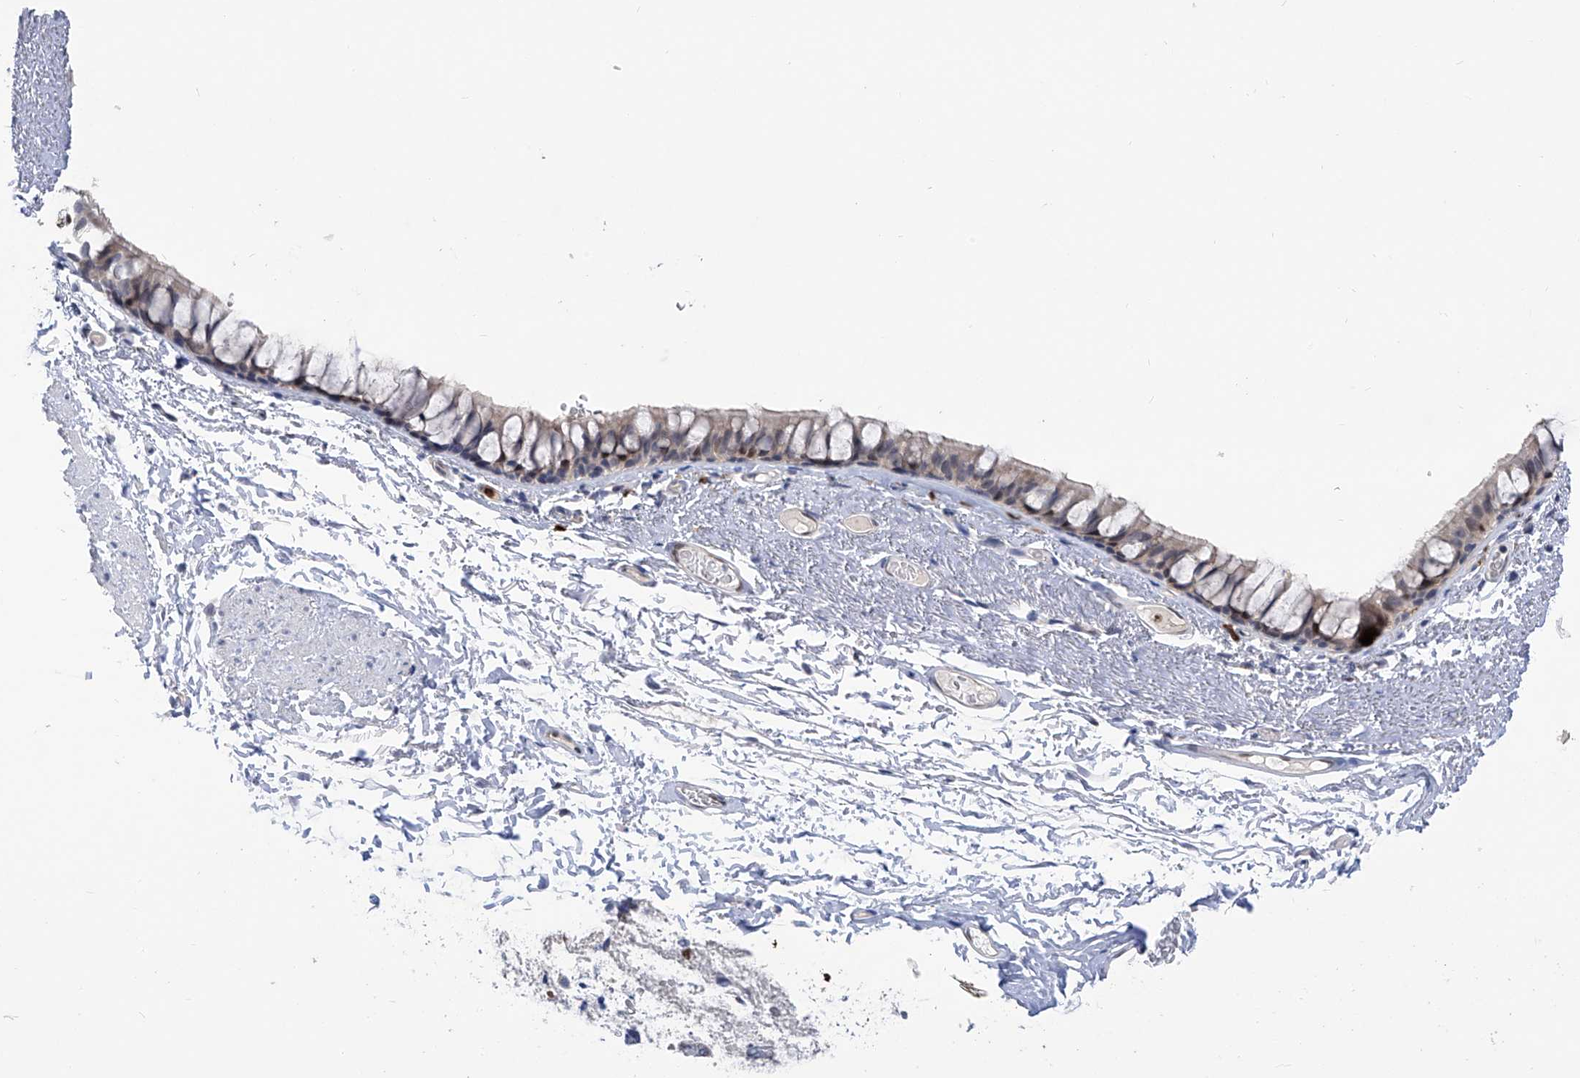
{"staining": {"intensity": "moderate", "quantity": "<25%", "location": "nuclear"}, "tissue": "bronchus", "cell_type": "Respiratory epithelial cells", "image_type": "normal", "snomed": [{"axis": "morphology", "description": "Normal tissue, NOS"}, {"axis": "topography", "description": "Cartilage tissue"}, {"axis": "topography", "description": "Bronchus"}], "caption": "An IHC photomicrograph of benign tissue is shown. Protein staining in brown highlights moderate nuclear positivity in bronchus within respiratory epithelial cells. (DAB (3,3'-diaminobenzidine) = brown stain, brightfield microscopy at high magnification).", "gene": "PHF20", "patient": {"sex": "female", "age": 73}}